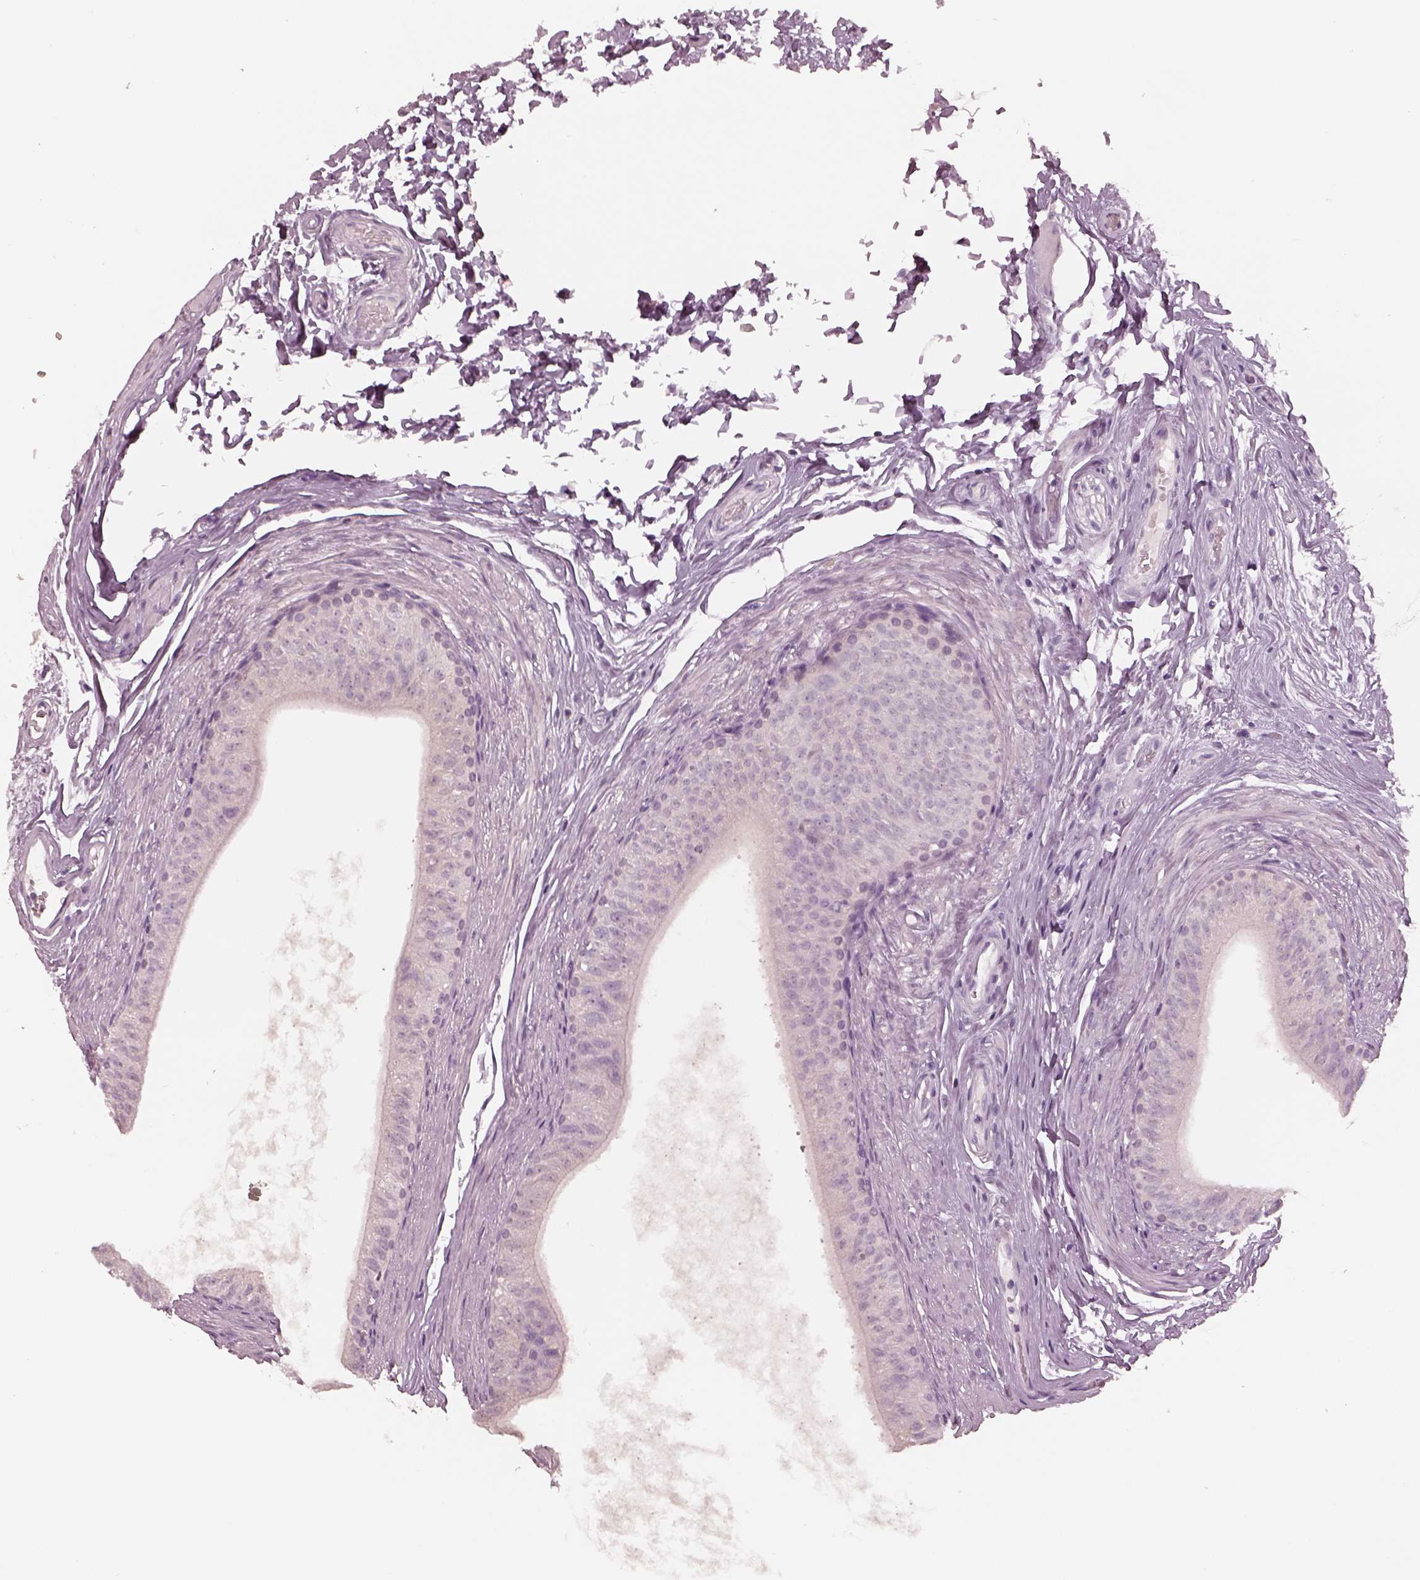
{"staining": {"intensity": "weak", "quantity": "<25%", "location": "cytoplasmic/membranous"}, "tissue": "epididymis", "cell_type": "Glandular cells", "image_type": "normal", "snomed": [{"axis": "morphology", "description": "Normal tissue, NOS"}, {"axis": "topography", "description": "Epididymis"}], "caption": "IHC micrograph of unremarkable epididymis stained for a protein (brown), which shows no expression in glandular cells.", "gene": "EGR4", "patient": {"sex": "male", "age": 36}}